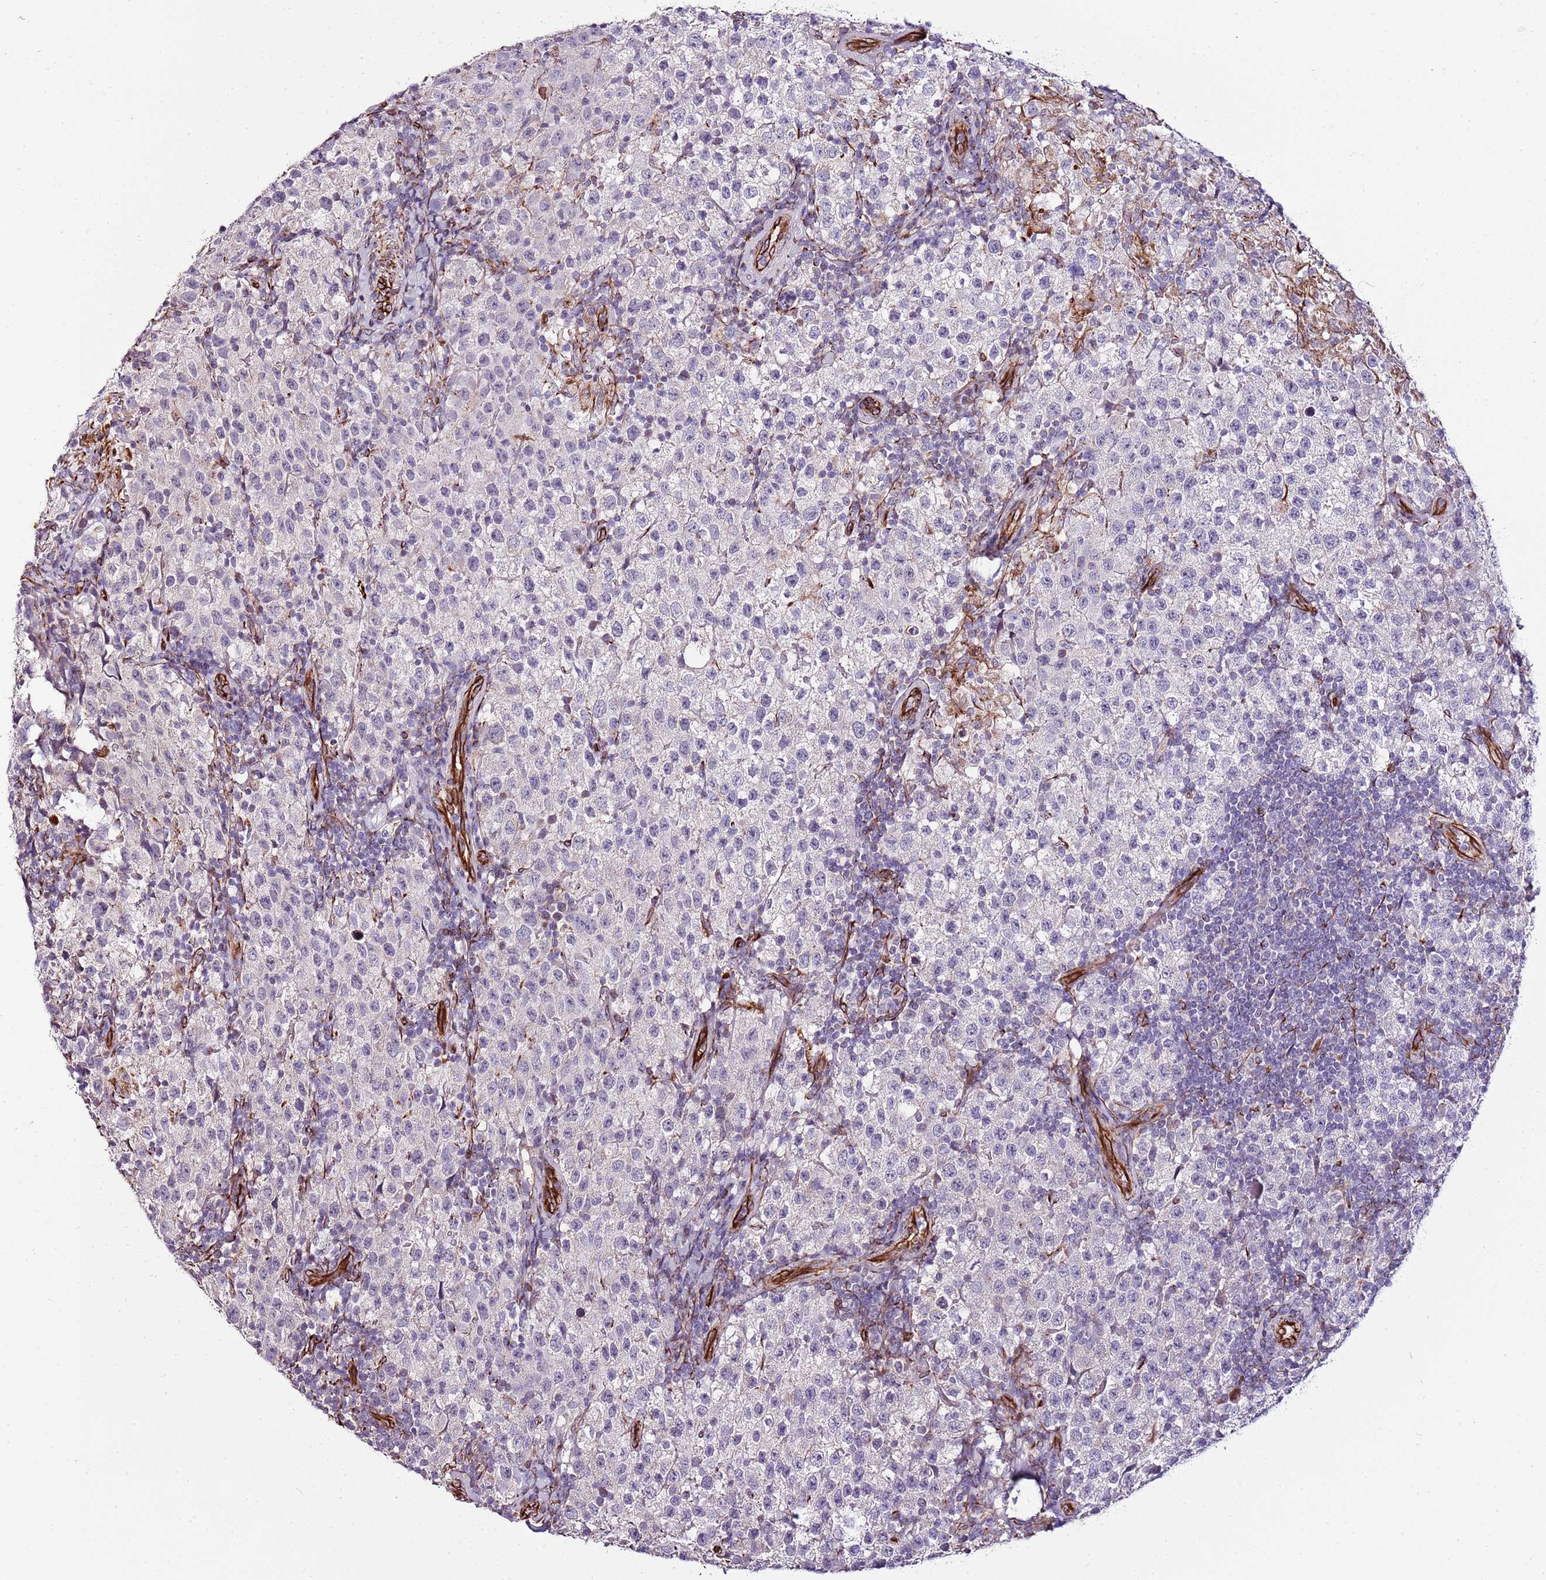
{"staining": {"intensity": "negative", "quantity": "none", "location": "none"}, "tissue": "testis cancer", "cell_type": "Tumor cells", "image_type": "cancer", "snomed": [{"axis": "morphology", "description": "Seminoma, NOS"}, {"axis": "morphology", "description": "Carcinoma, Embryonal, NOS"}, {"axis": "topography", "description": "Testis"}], "caption": "DAB (3,3'-diaminobenzidine) immunohistochemical staining of human testis seminoma reveals no significant staining in tumor cells.", "gene": "ZNF786", "patient": {"sex": "male", "age": 41}}